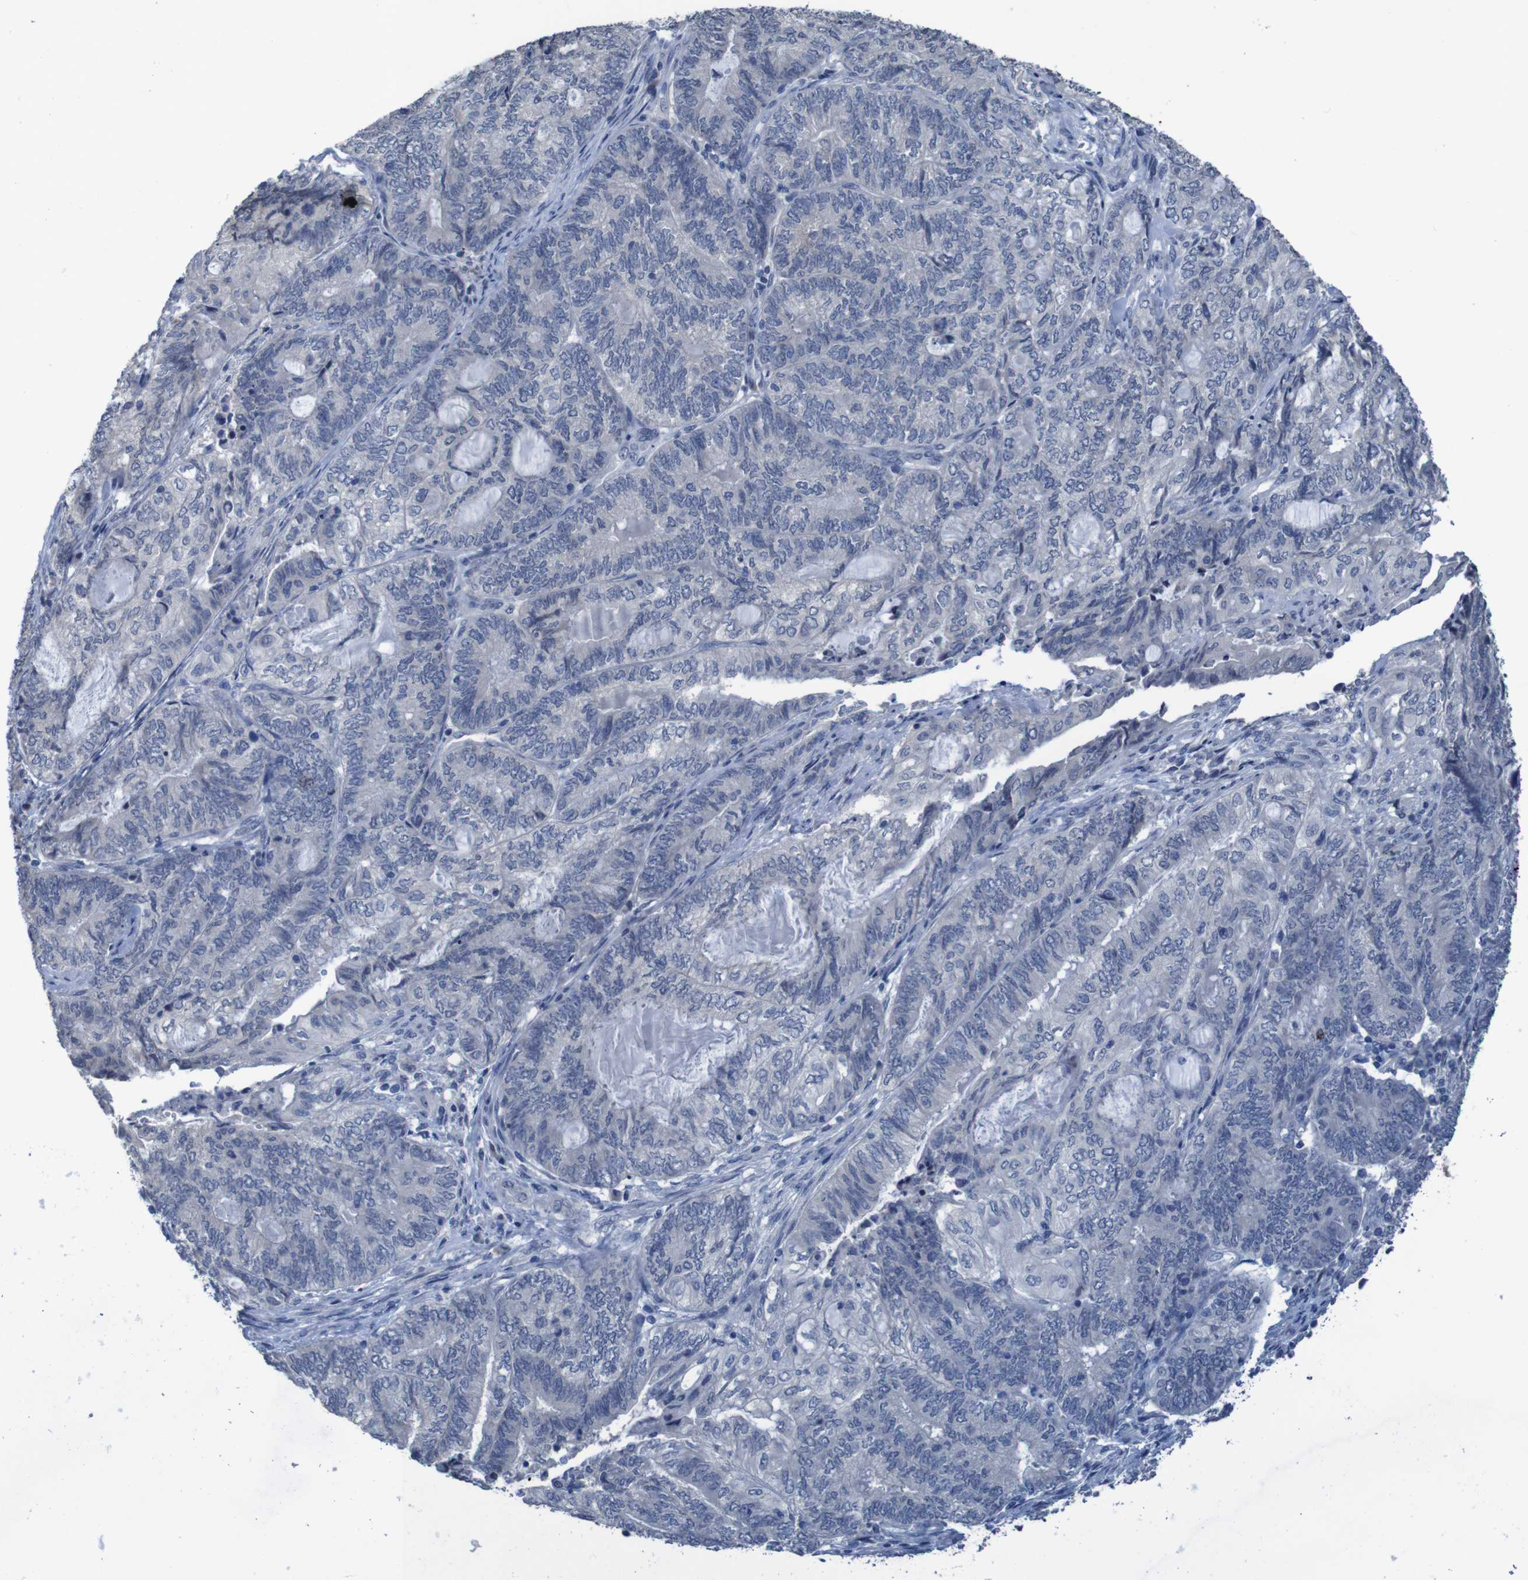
{"staining": {"intensity": "negative", "quantity": "none", "location": "none"}, "tissue": "endometrial cancer", "cell_type": "Tumor cells", "image_type": "cancer", "snomed": [{"axis": "morphology", "description": "Adenocarcinoma, NOS"}, {"axis": "topography", "description": "Uterus"}, {"axis": "topography", "description": "Endometrium"}], "caption": "High magnification brightfield microscopy of adenocarcinoma (endometrial) stained with DAB (3,3'-diaminobenzidine) (brown) and counterstained with hematoxylin (blue): tumor cells show no significant staining.", "gene": "CLDN18", "patient": {"sex": "female", "age": 70}}